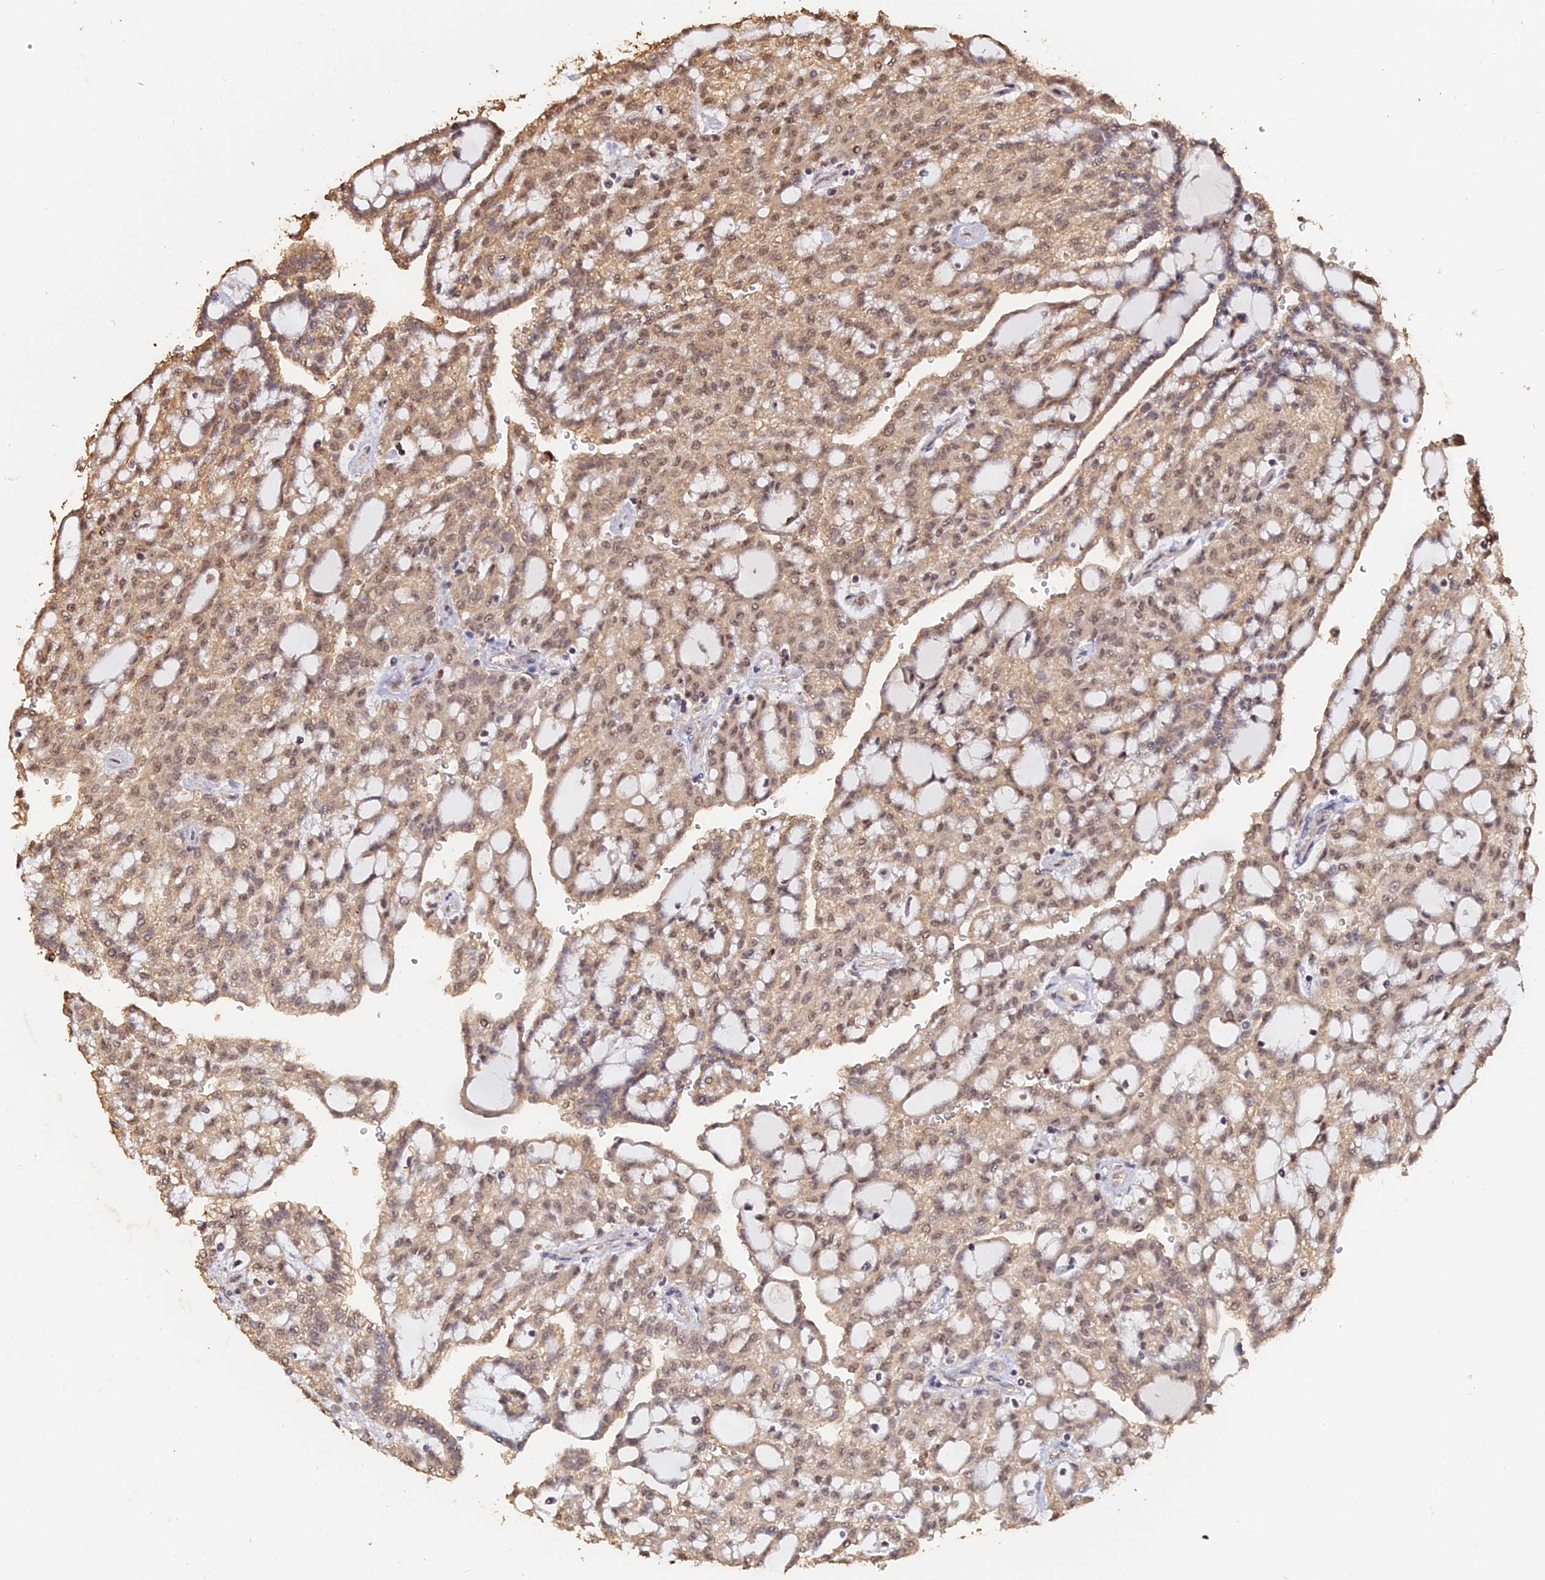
{"staining": {"intensity": "moderate", "quantity": ">75%", "location": "cytoplasmic/membranous,nuclear"}, "tissue": "renal cancer", "cell_type": "Tumor cells", "image_type": "cancer", "snomed": [{"axis": "morphology", "description": "Adenocarcinoma, NOS"}, {"axis": "topography", "description": "Kidney"}], "caption": "Immunohistochemical staining of human renal adenocarcinoma reveals medium levels of moderate cytoplasmic/membranous and nuclear protein staining in approximately >75% of tumor cells. The protein is stained brown, and the nuclei are stained in blue (DAB (3,3'-diaminobenzidine) IHC with brightfield microscopy, high magnification).", "gene": "PSMC6", "patient": {"sex": "male", "age": 63}}